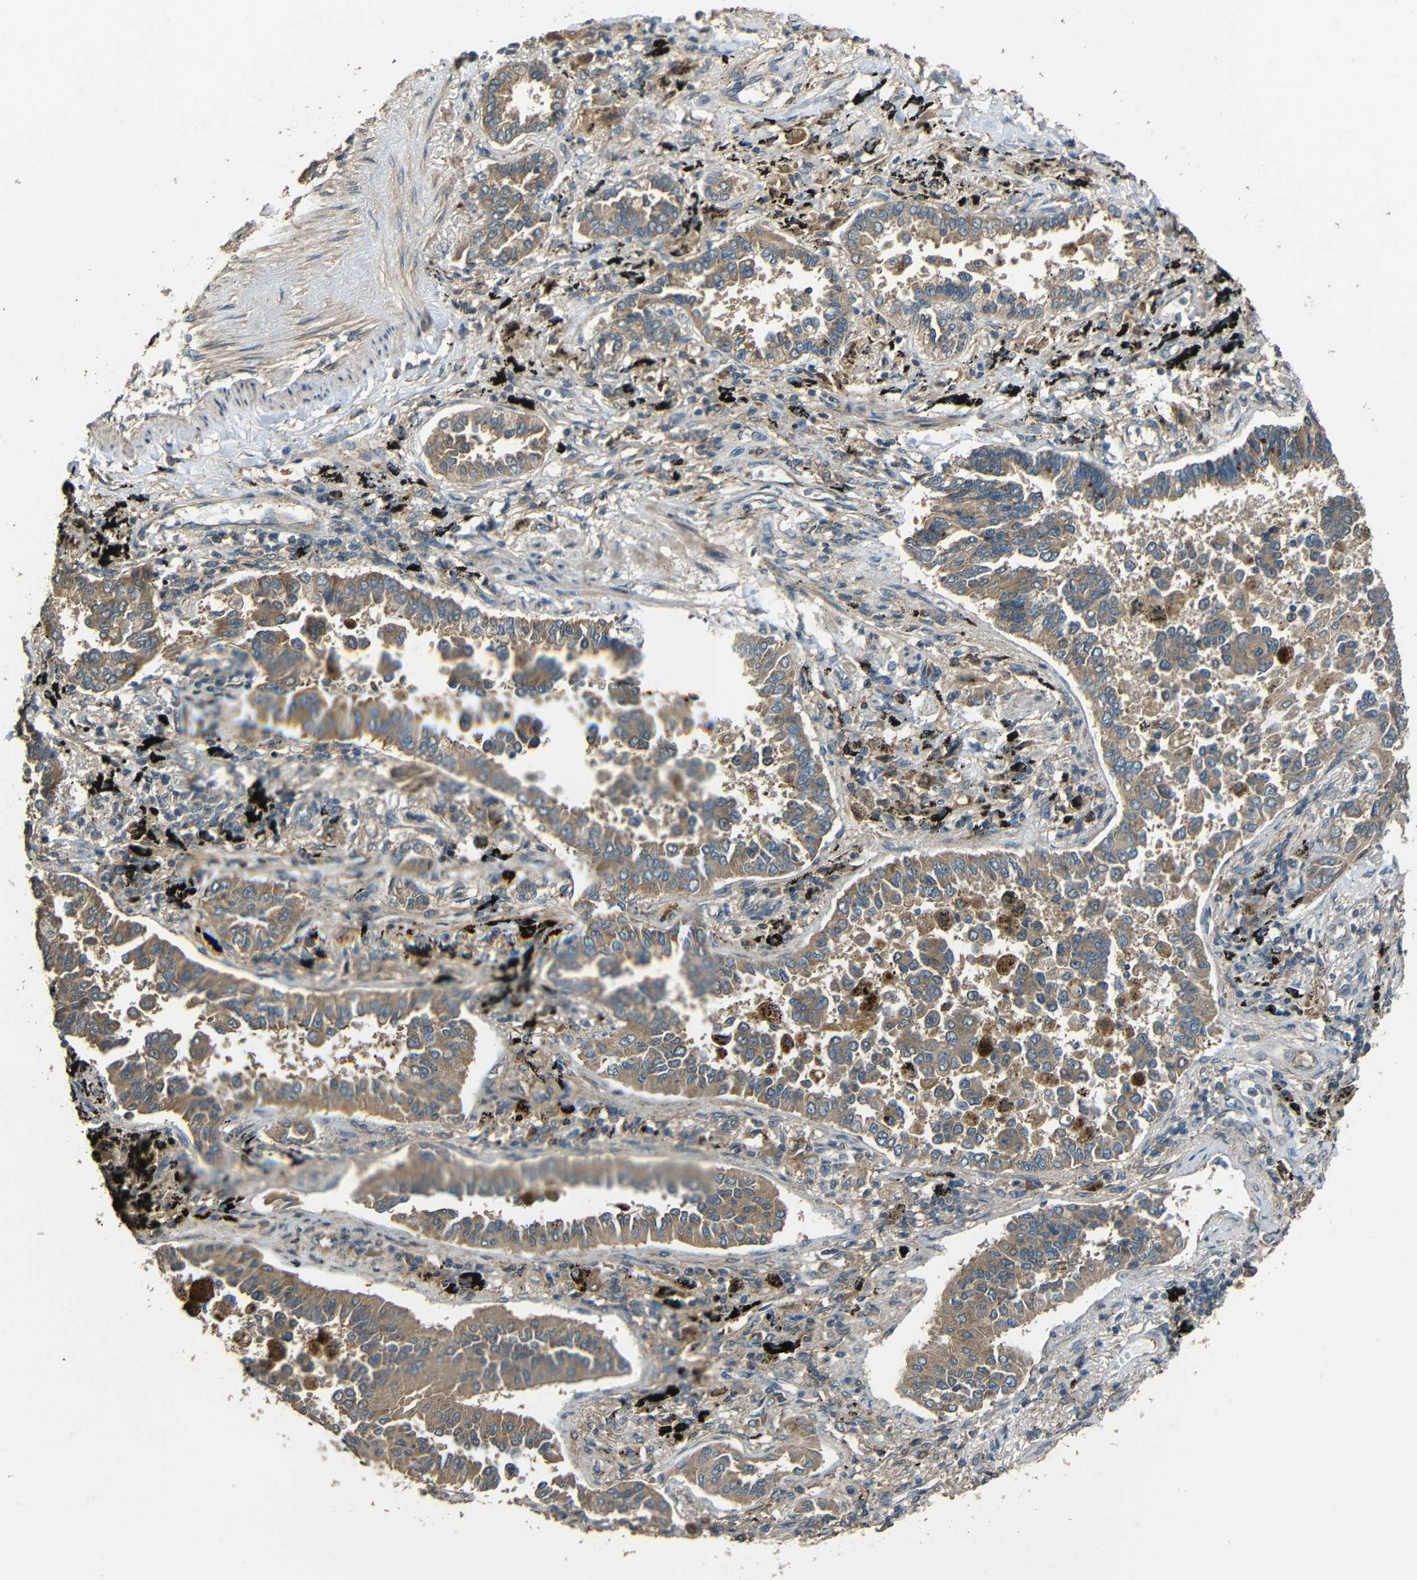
{"staining": {"intensity": "moderate", "quantity": ">75%", "location": "cytoplasmic/membranous"}, "tissue": "lung cancer", "cell_type": "Tumor cells", "image_type": "cancer", "snomed": [{"axis": "morphology", "description": "Normal tissue, NOS"}, {"axis": "morphology", "description": "Adenocarcinoma, NOS"}, {"axis": "topography", "description": "Lung"}], "caption": "Protein analysis of lung adenocarcinoma tissue exhibits moderate cytoplasmic/membranous expression in approximately >75% of tumor cells.", "gene": "ACACA", "patient": {"sex": "male", "age": 59}}